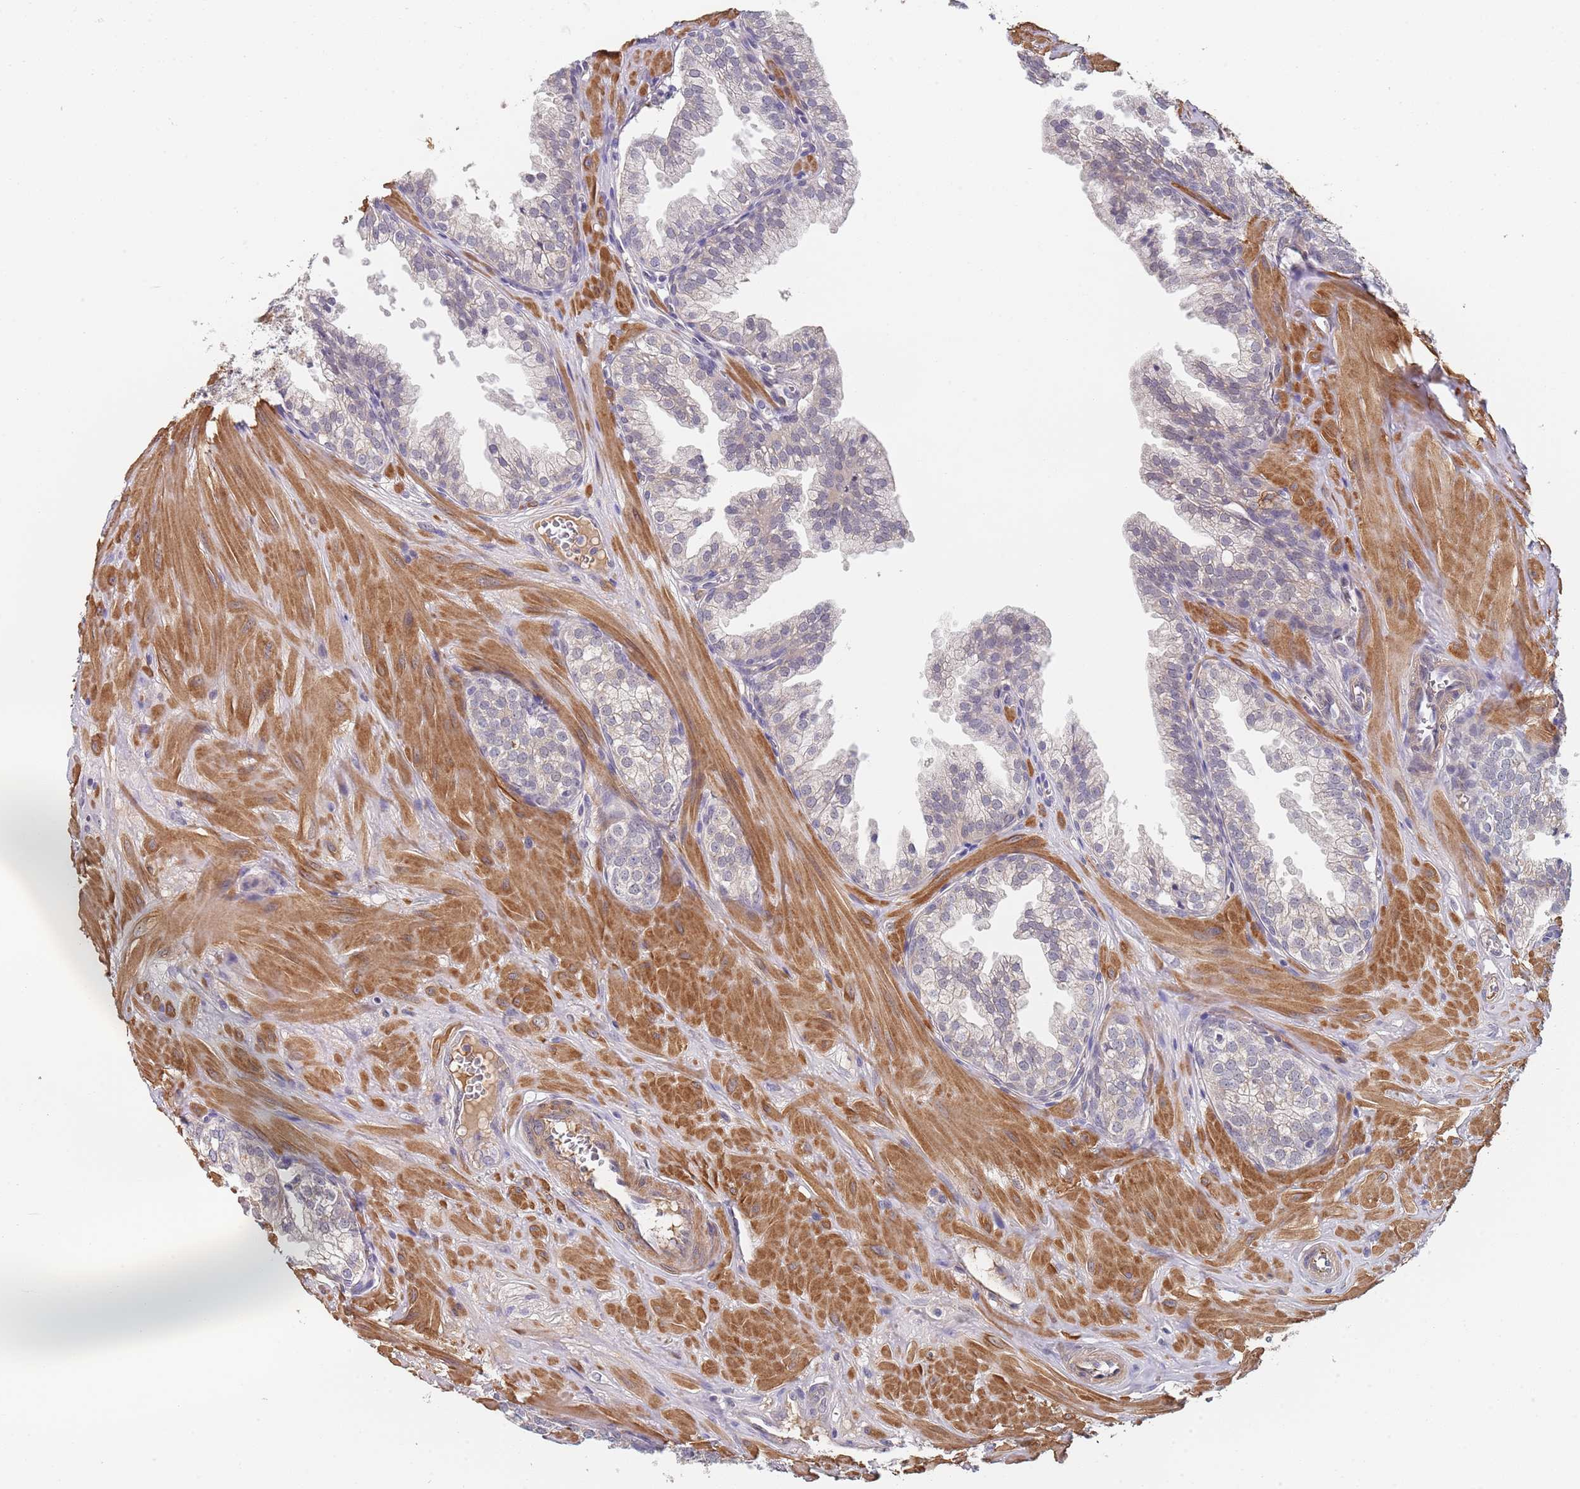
{"staining": {"intensity": "negative", "quantity": "none", "location": "none"}, "tissue": "prostate", "cell_type": "Glandular cells", "image_type": "normal", "snomed": [{"axis": "morphology", "description": "Normal tissue, NOS"}, {"axis": "topography", "description": "Prostate"}, {"axis": "topography", "description": "Peripheral nerve tissue"}], "caption": "A micrograph of prostate stained for a protein reveals no brown staining in glandular cells. (Stains: DAB (3,3'-diaminobenzidine) IHC with hematoxylin counter stain, Microscopy: brightfield microscopy at high magnification).", "gene": "B4GALT4", "patient": {"sex": "male", "age": 55}}